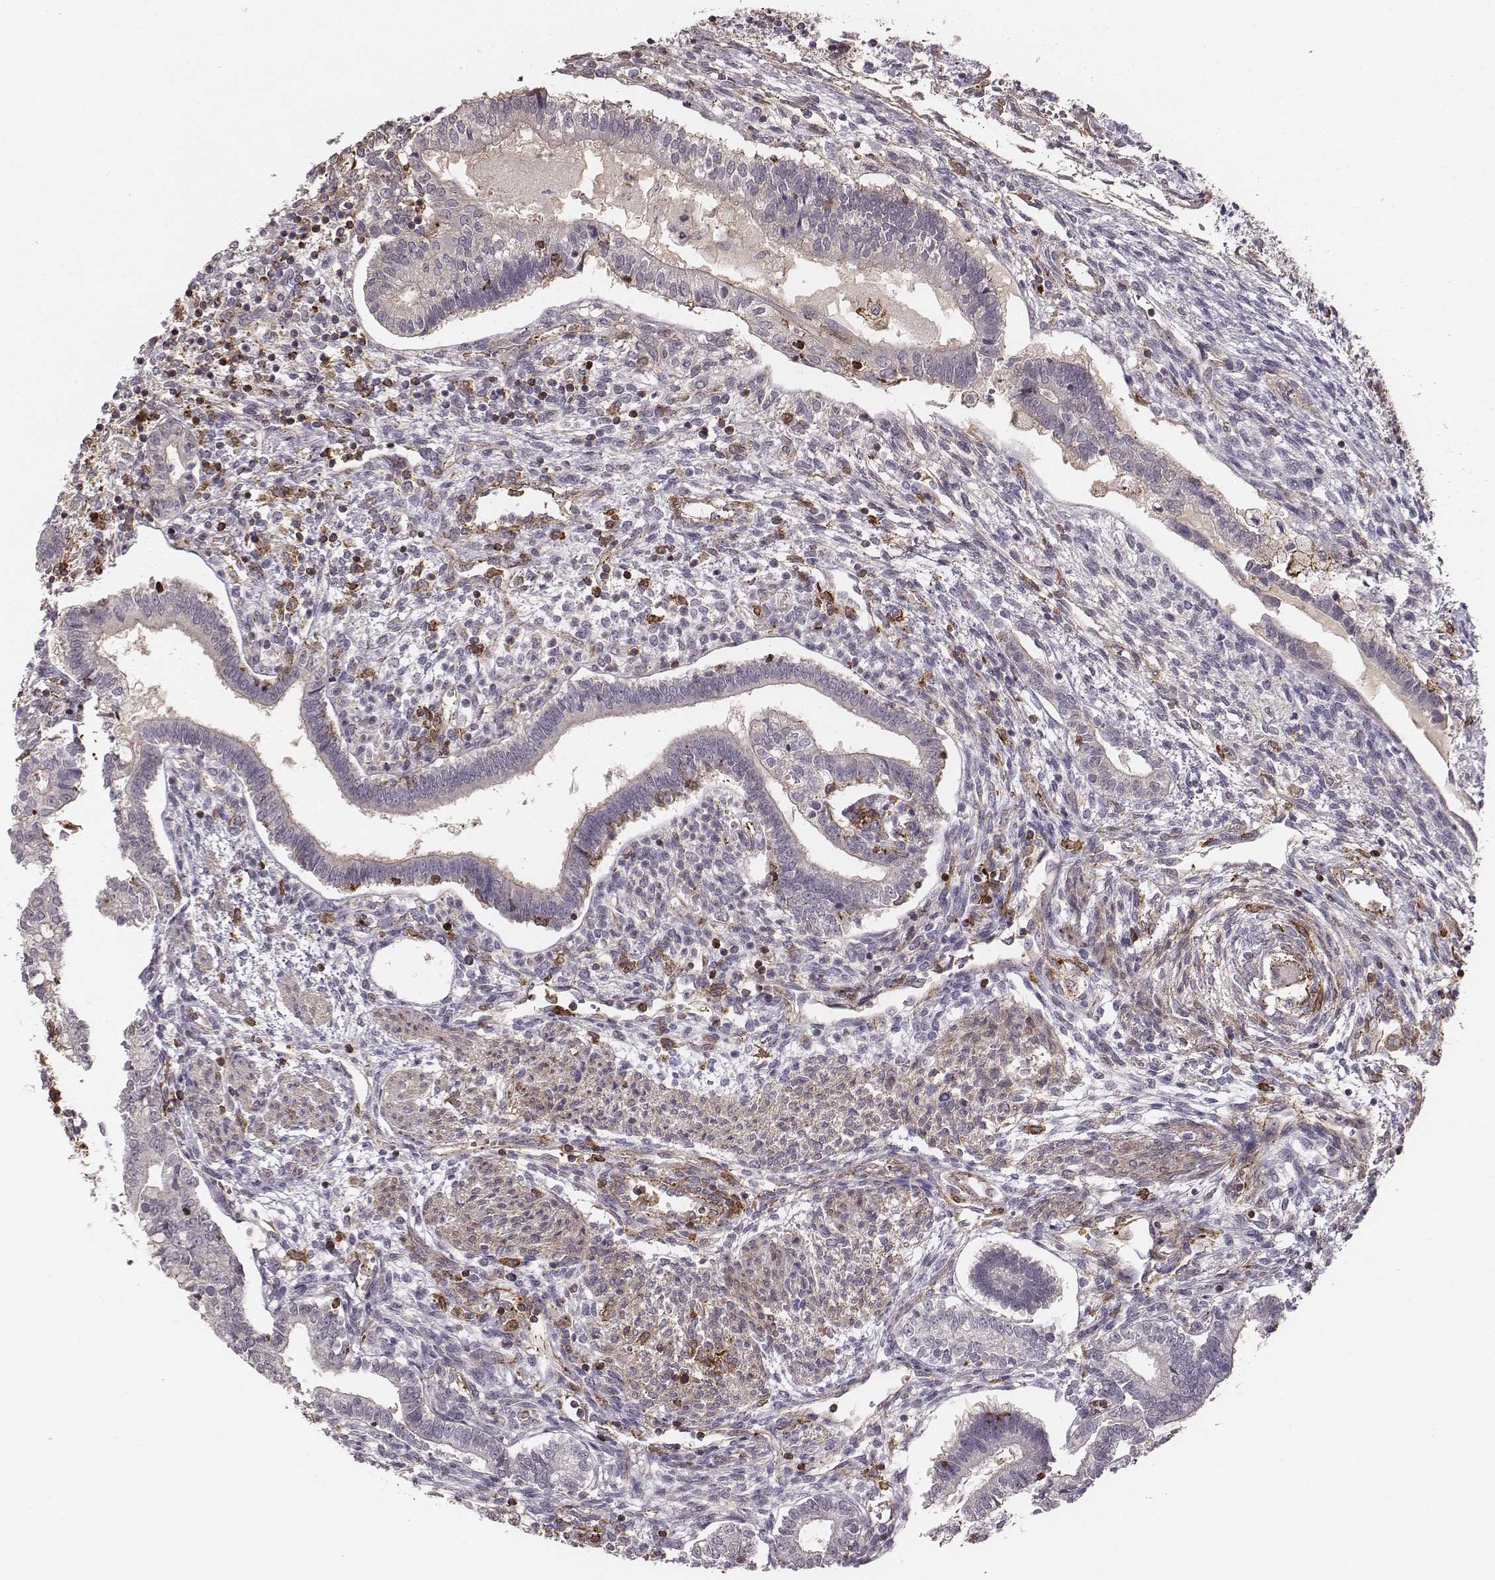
{"staining": {"intensity": "negative", "quantity": "none", "location": "none"}, "tissue": "testis cancer", "cell_type": "Tumor cells", "image_type": "cancer", "snomed": [{"axis": "morphology", "description": "Carcinoma, Embryonal, NOS"}, {"axis": "topography", "description": "Testis"}], "caption": "Protein analysis of testis embryonal carcinoma reveals no significant staining in tumor cells.", "gene": "ZYX", "patient": {"sex": "male", "age": 37}}